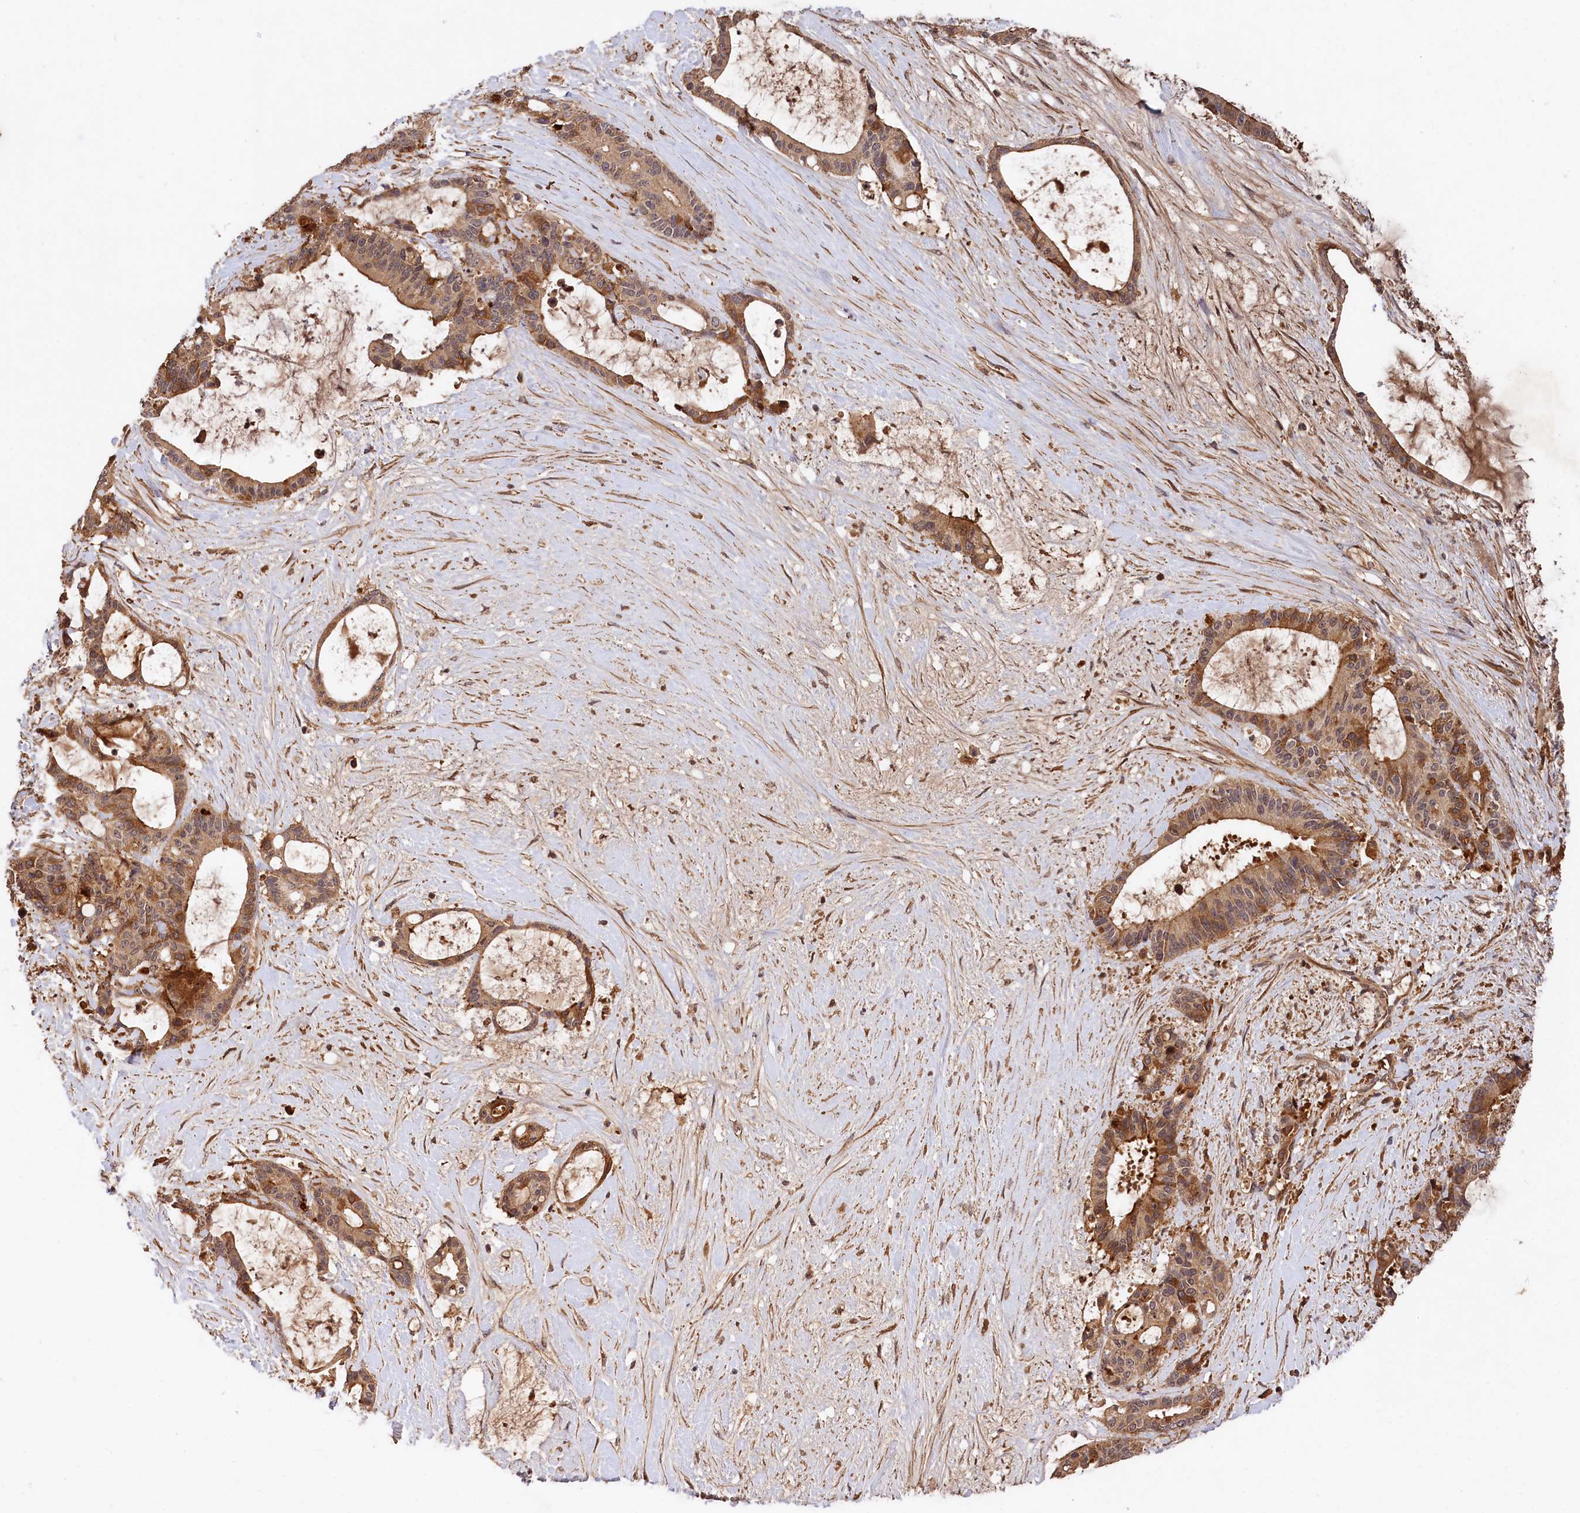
{"staining": {"intensity": "moderate", "quantity": ">75%", "location": "cytoplasmic/membranous"}, "tissue": "liver cancer", "cell_type": "Tumor cells", "image_type": "cancer", "snomed": [{"axis": "morphology", "description": "Normal tissue, NOS"}, {"axis": "morphology", "description": "Cholangiocarcinoma"}, {"axis": "topography", "description": "Liver"}, {"axis": "topography", "description": "Peripheral nerve tissue"}], "caption": "Protein analysis of liver cholangiocarcinoma tissue exhibits moderate cytoplasmic/membranous staining in about >75% of tumor cells.", "gene": "MCF2L2", "patient": {"sex": "female", "age": 73}}